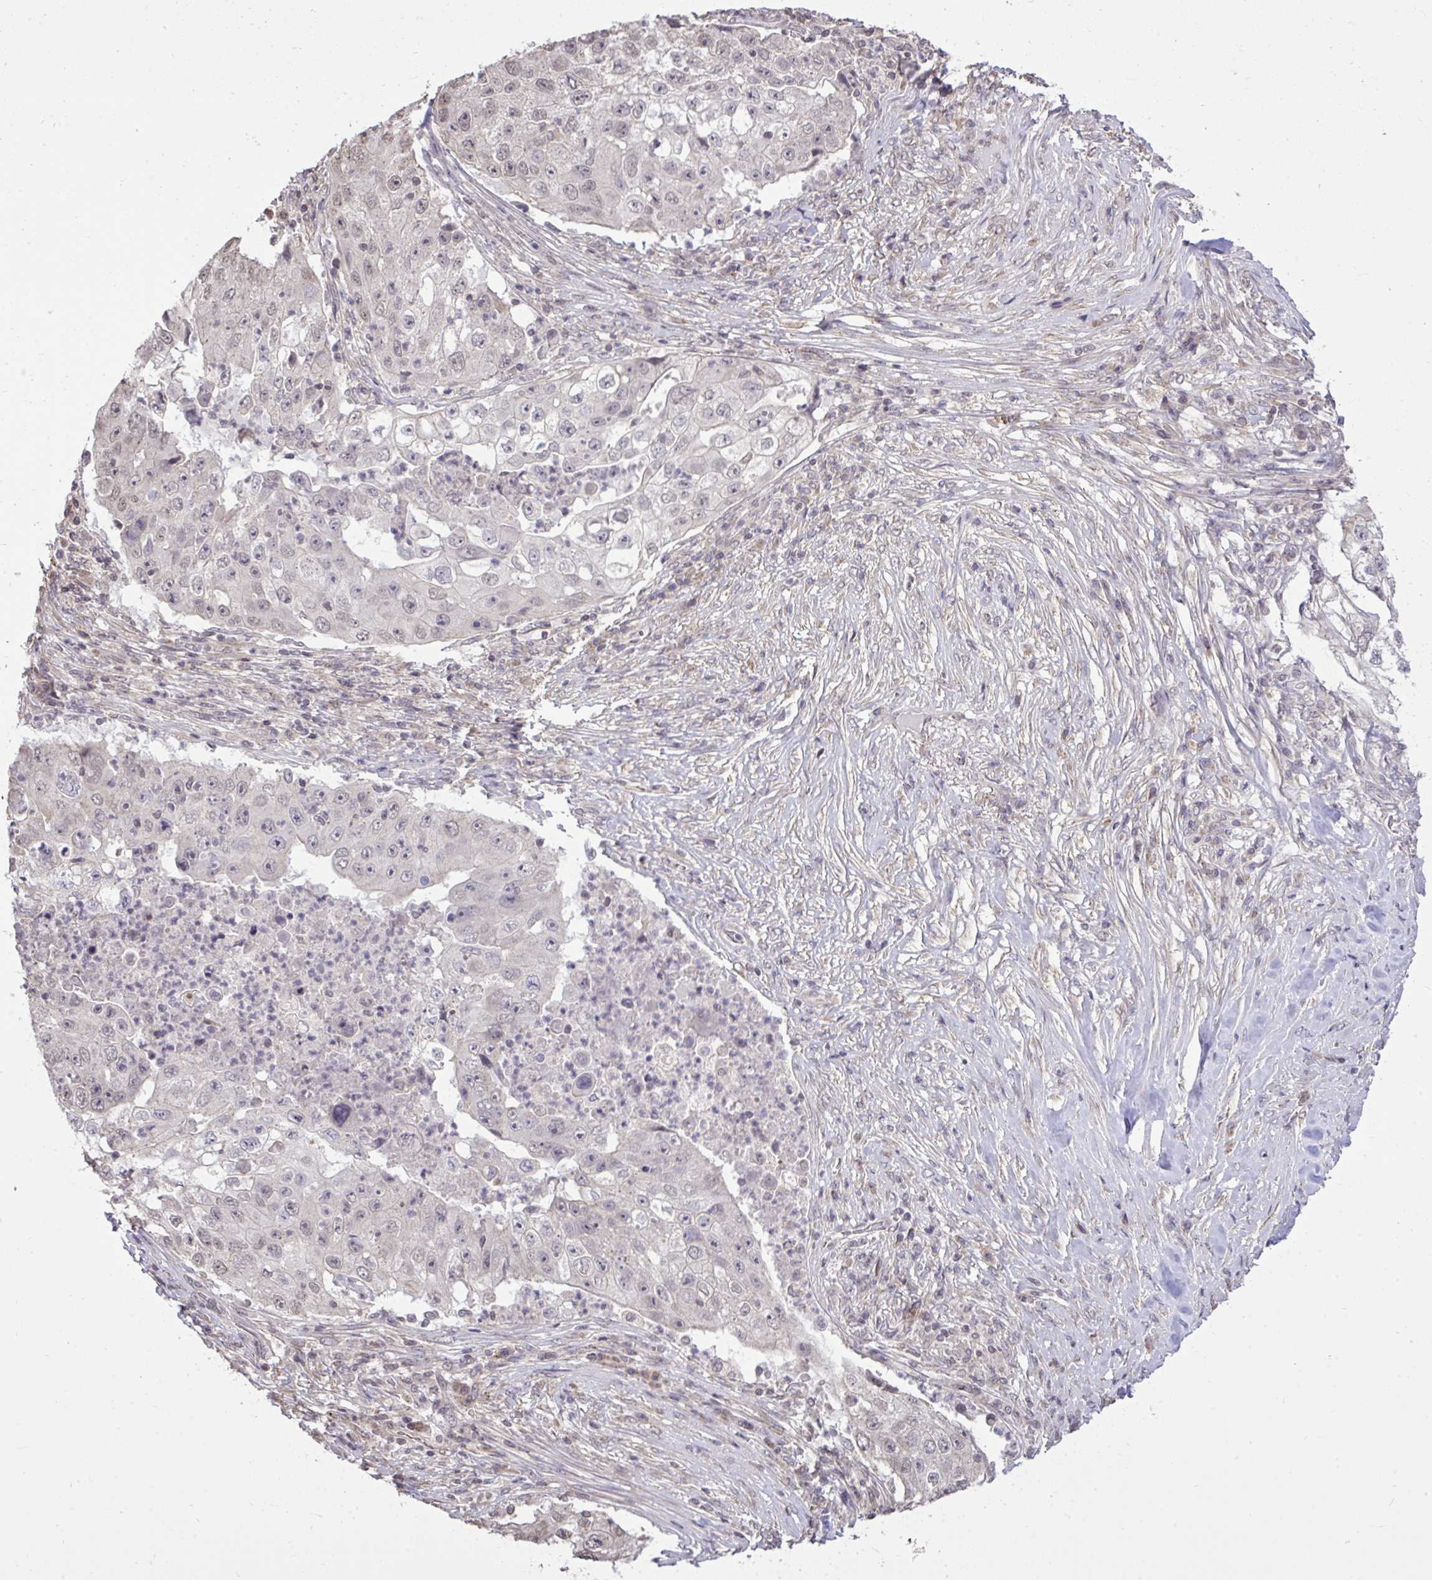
{"staining": {"intensity": "negative", "quantity": "none", "location": "none"}, "tissue": "lung cancer", "cell_type": "Tumor cells", "image_type": "cancer", "snomed": [{"axis": "morphology", "description": "Squamous cell carcinoma, NOS"}, {"axis": "topography", "description": "Lung"}], "caption": "Squamous cell carcinoma (lung) stained for a protein using IHC shows no staining tumor cells.", "gene": "CYP20A1", "patient": {"sex": "male", "age": 64}}